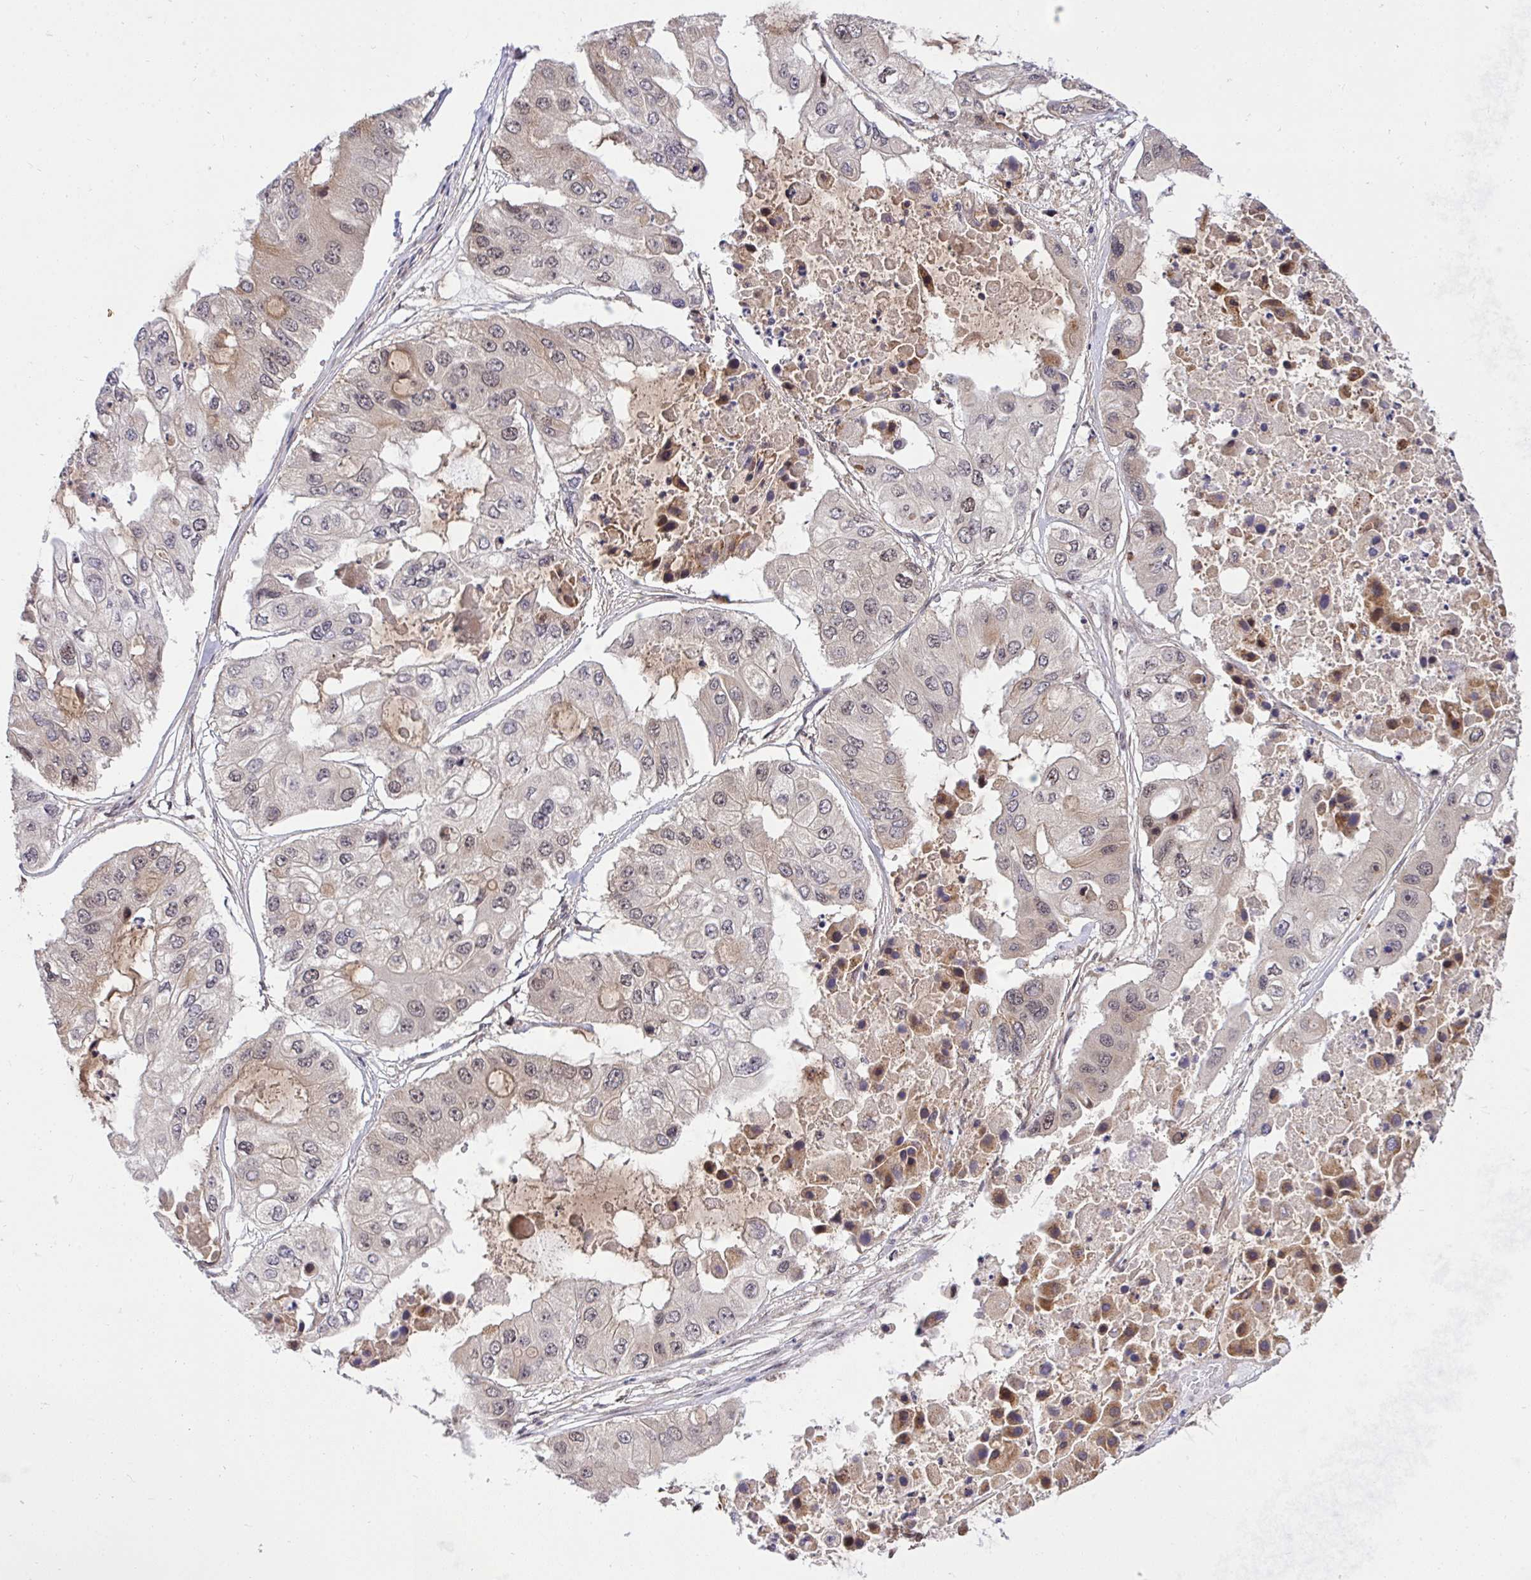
{"staining": {"intensity": "negative", "quantity": "none", "location": "none"}, "tissue": "ovarian cancer", "cell_type": "Tumor cells", "image_type": "cancer", "snomed": [{"axis": "morphology", "description": "Cystadenocarcinoma, serous, NOS"}, {"axis": "topography", "description": "Ovary"}], "caption": "Immunohistochemical staining of human serous cystadenocarcinoma (ovarian) exhibits no significant staining in tumor cells.", "gene": "ERI1", "patient": {"sex": "female", "age": 56}}